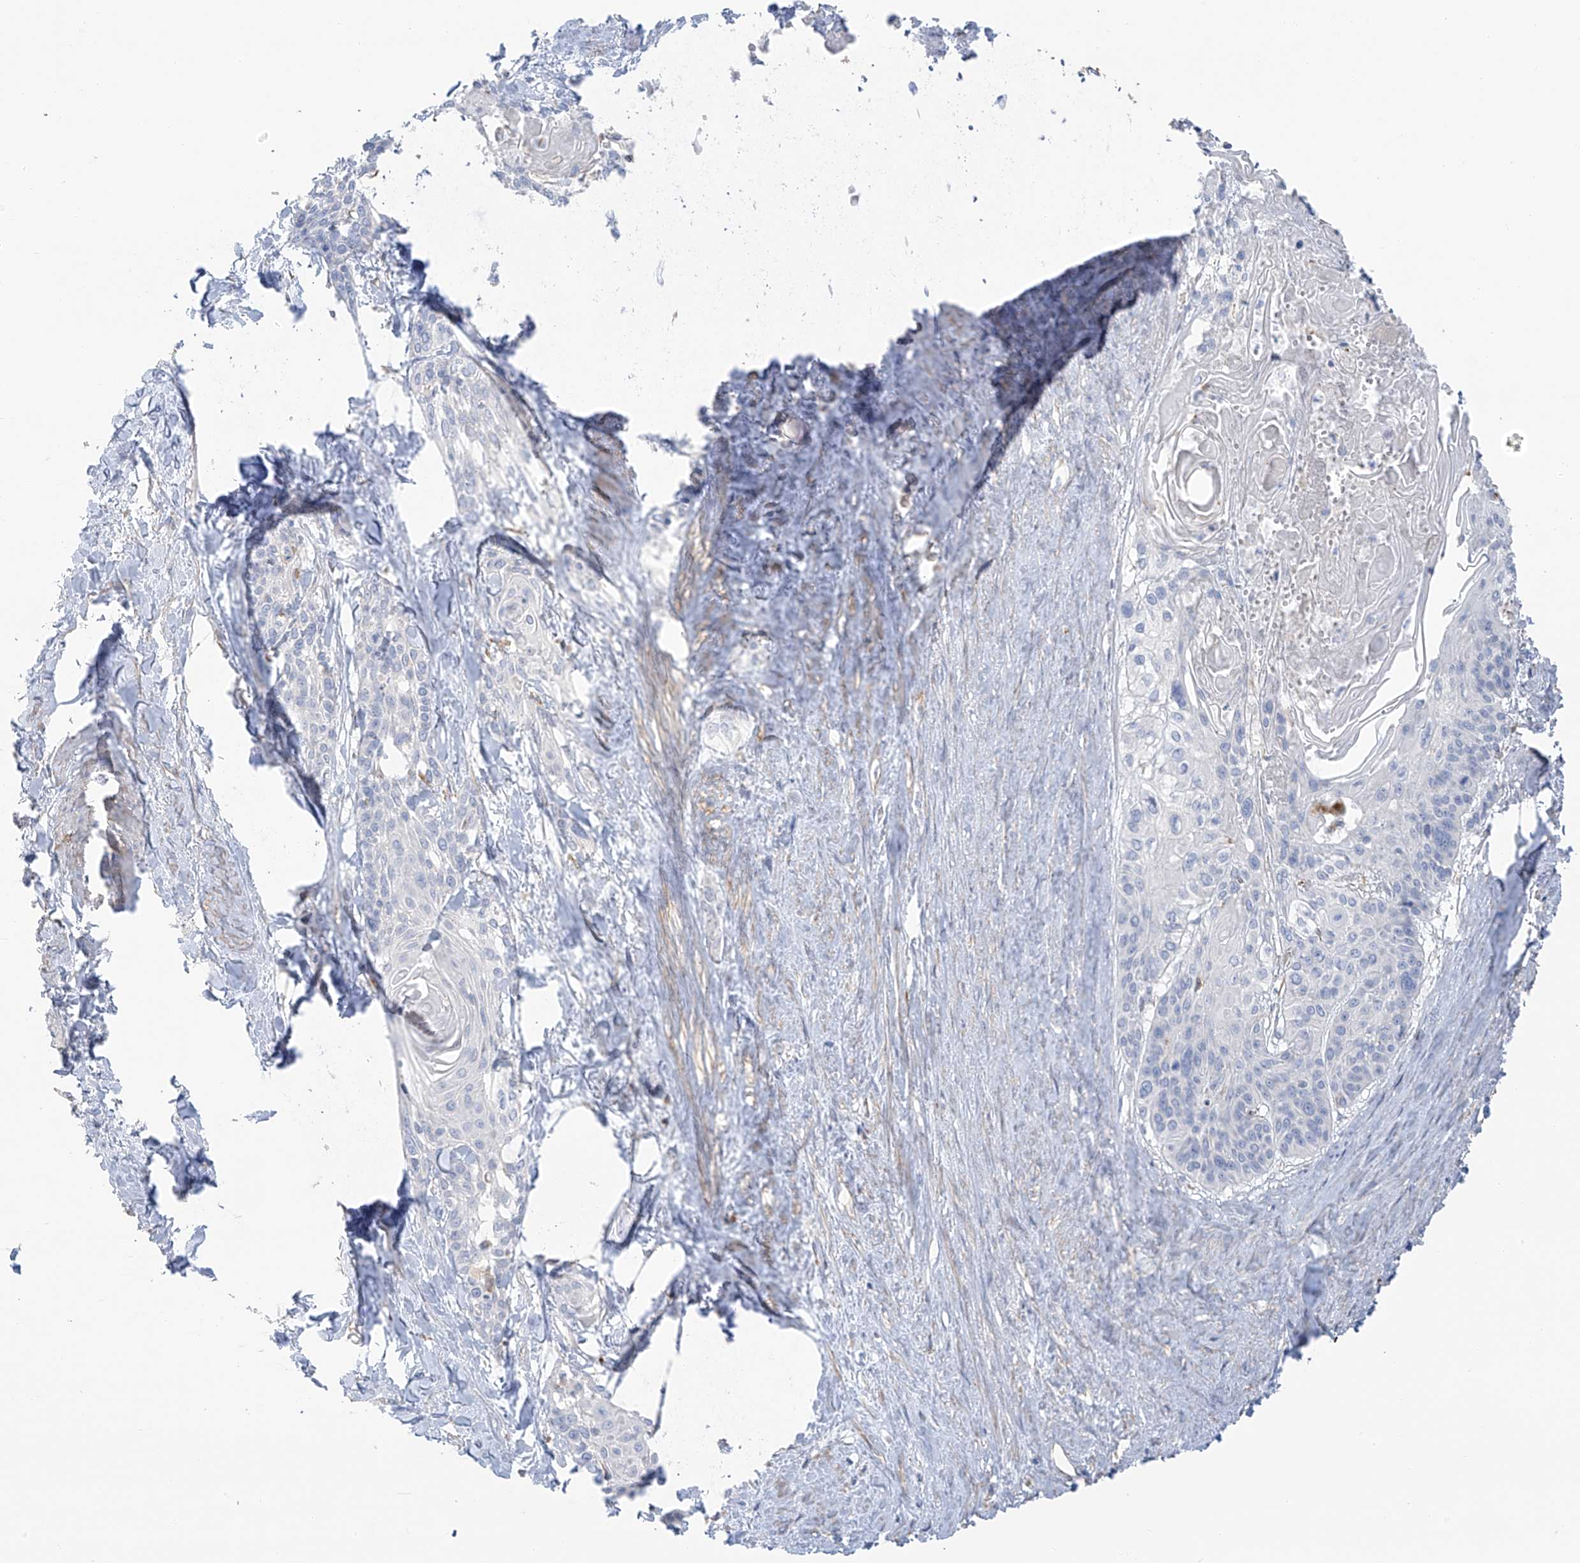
{"staining": {"intensity": "negative", "quantity": "none", "location": "none"}, "tissue": "cervical cancer", "cell_type": "Tumor cells", "image_type": "cancer", "snomed": [{"axis": "morphology", "description": "Squamous cell carcinoma, NOS"}, {"axis": "topography", "description": "Cervix"}], "caption": "DAB (3,3'-diaminobenzidine) immunohistochemical staining of human cervical cancer reveals no significant expression in tumor cells.", "gene": "TAL2", "patient": {"sex": "female", "age": 57}}